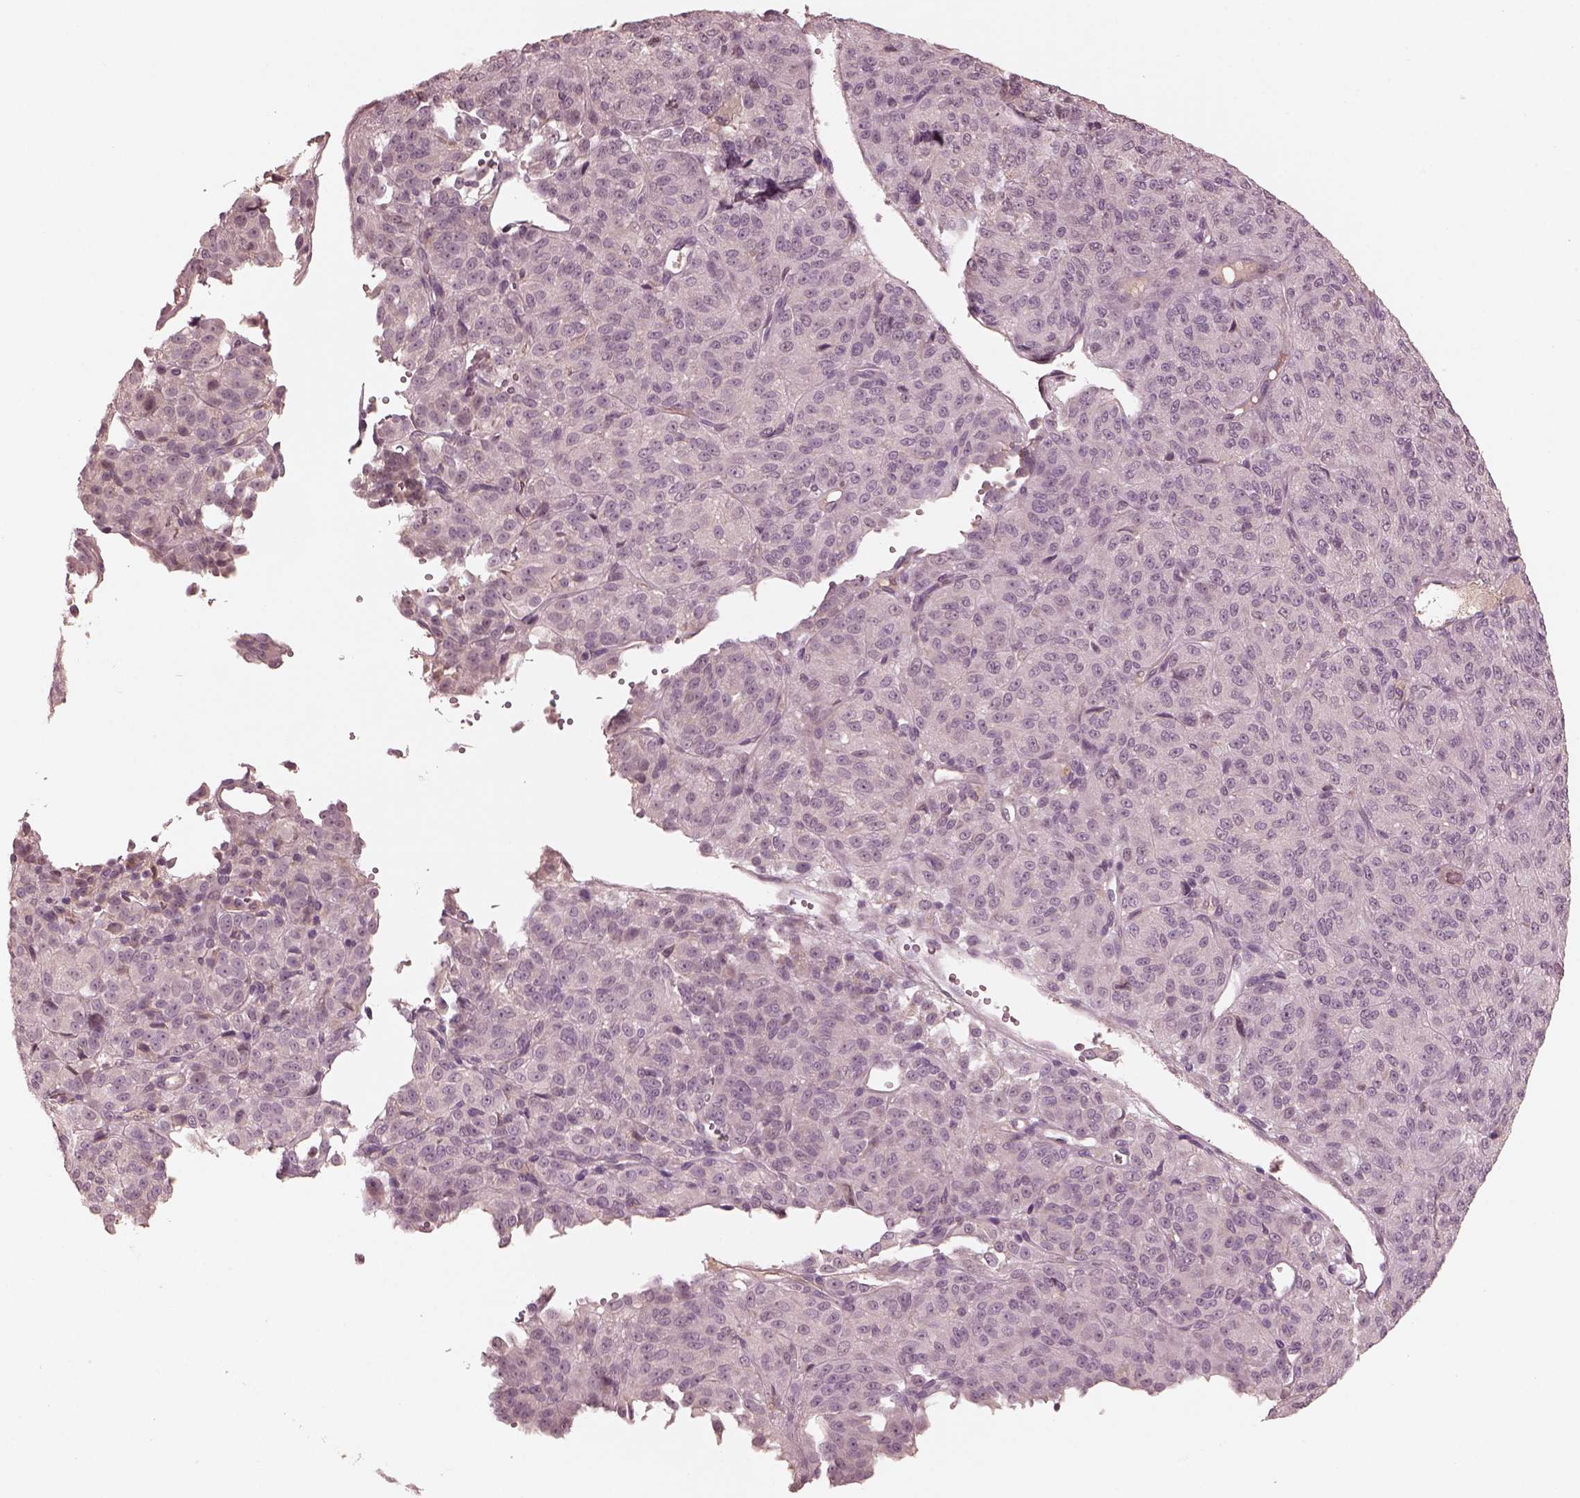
{"staining": {"intensity": "negative", "quantity": "none", "location": "none"}, "tissue": "melanoma", "cell_type": "Tumor cells", "image_type": "cancer", "snomed": [{"axis": "morphology", "description": "Malignant melanoma, Metastatic site"}, {"axis": "topography", "description": "Brain"}], "caption": "Tumor cells show no significant protein expression in malignant melanoma (metastatic site).", "gene": "VWA5B1", "patient": {"sex": "female", "age": 56}}